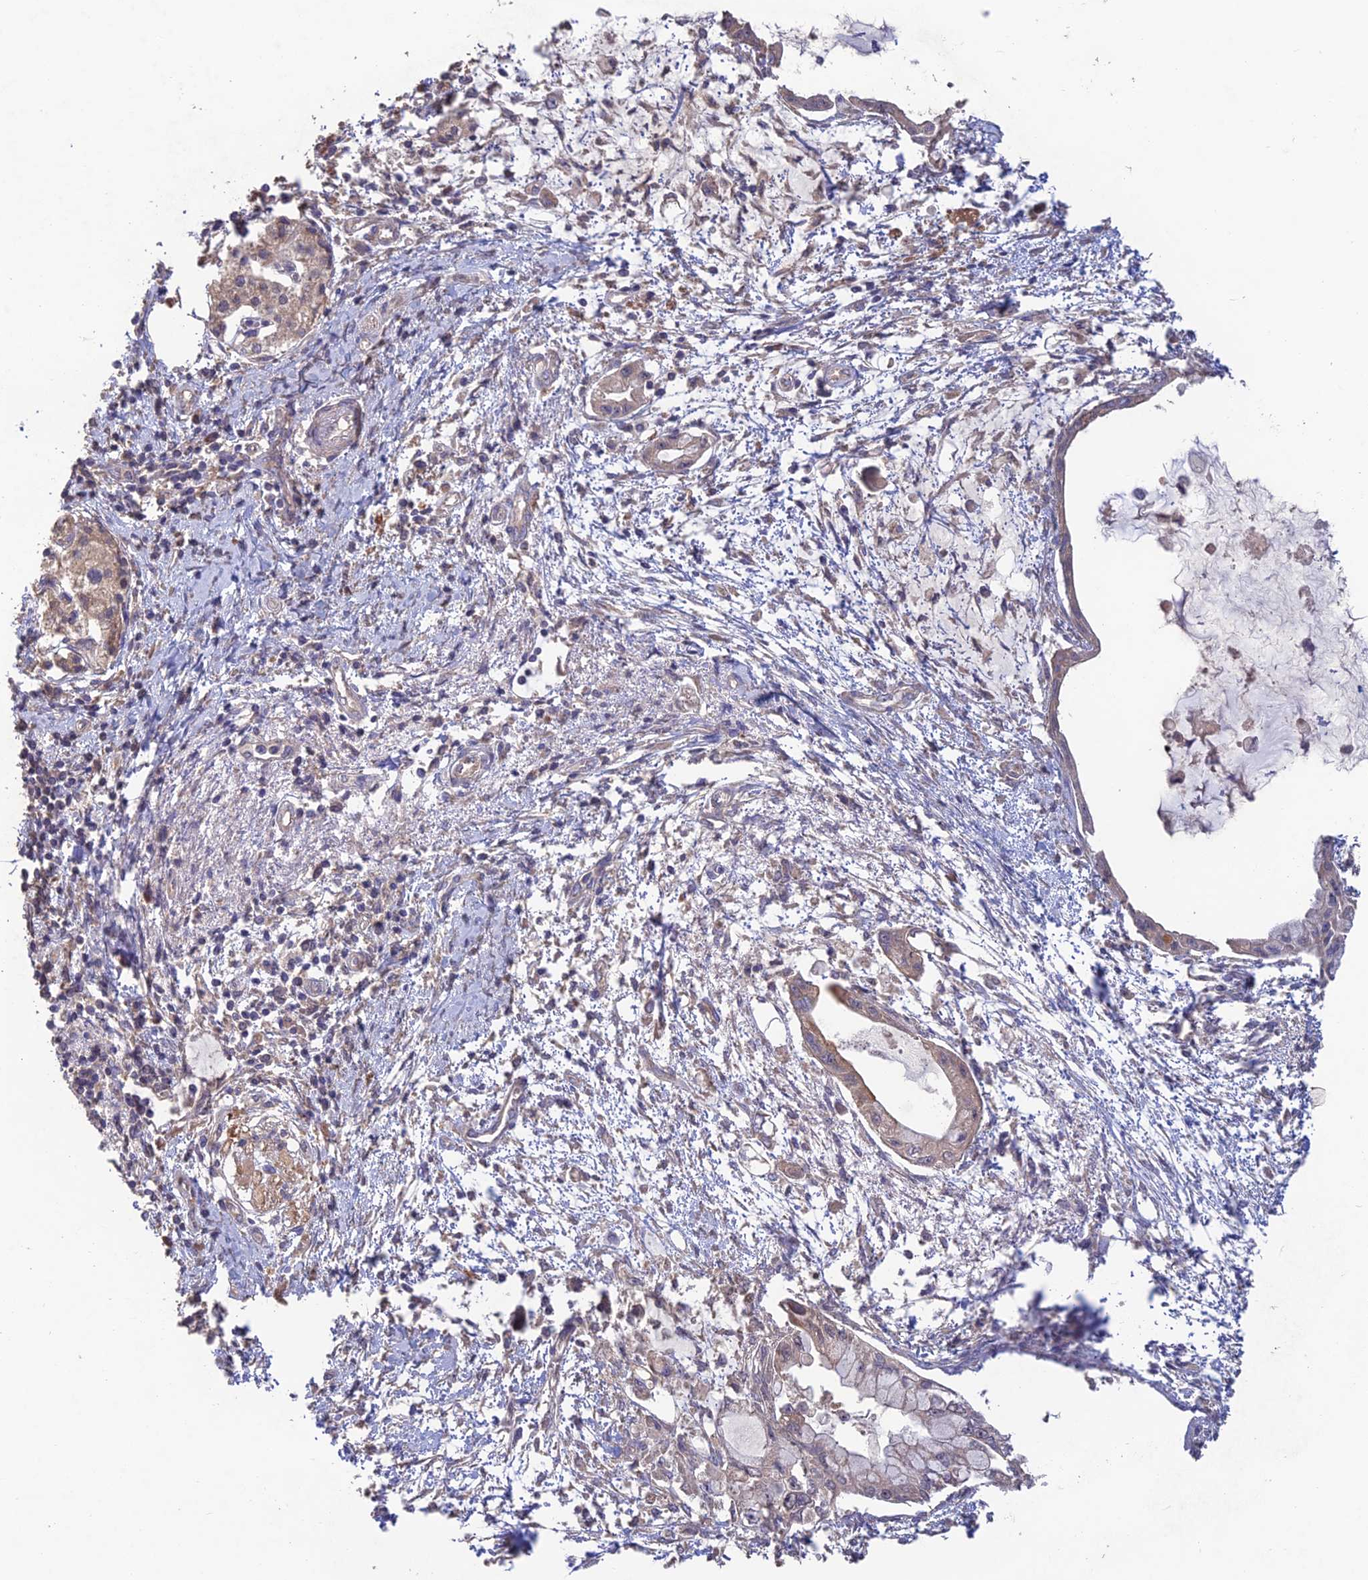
{"staining": {"intensity": "weak", "quantity": "<25%", "location": "cytoplasmic/membranous"}, "tissue": "pancreatic cancer", "cell_type": "Tumor cells", "image_type": "cancer", "snomed": [{"axis": "morphology", "description": "Adenocarcinoma, NOS"}, {"axis": "topography", "description": "Pancreas"}], "caption": "Immunohistochemistry (IHC) photomicrograph of human pancreatic cancer (adenocarcinoma) stained for a protein (brown), which displays no staining in tumor cells.", "gene": "SHISA5", "patient": {"sex": "male", "age": 48}}